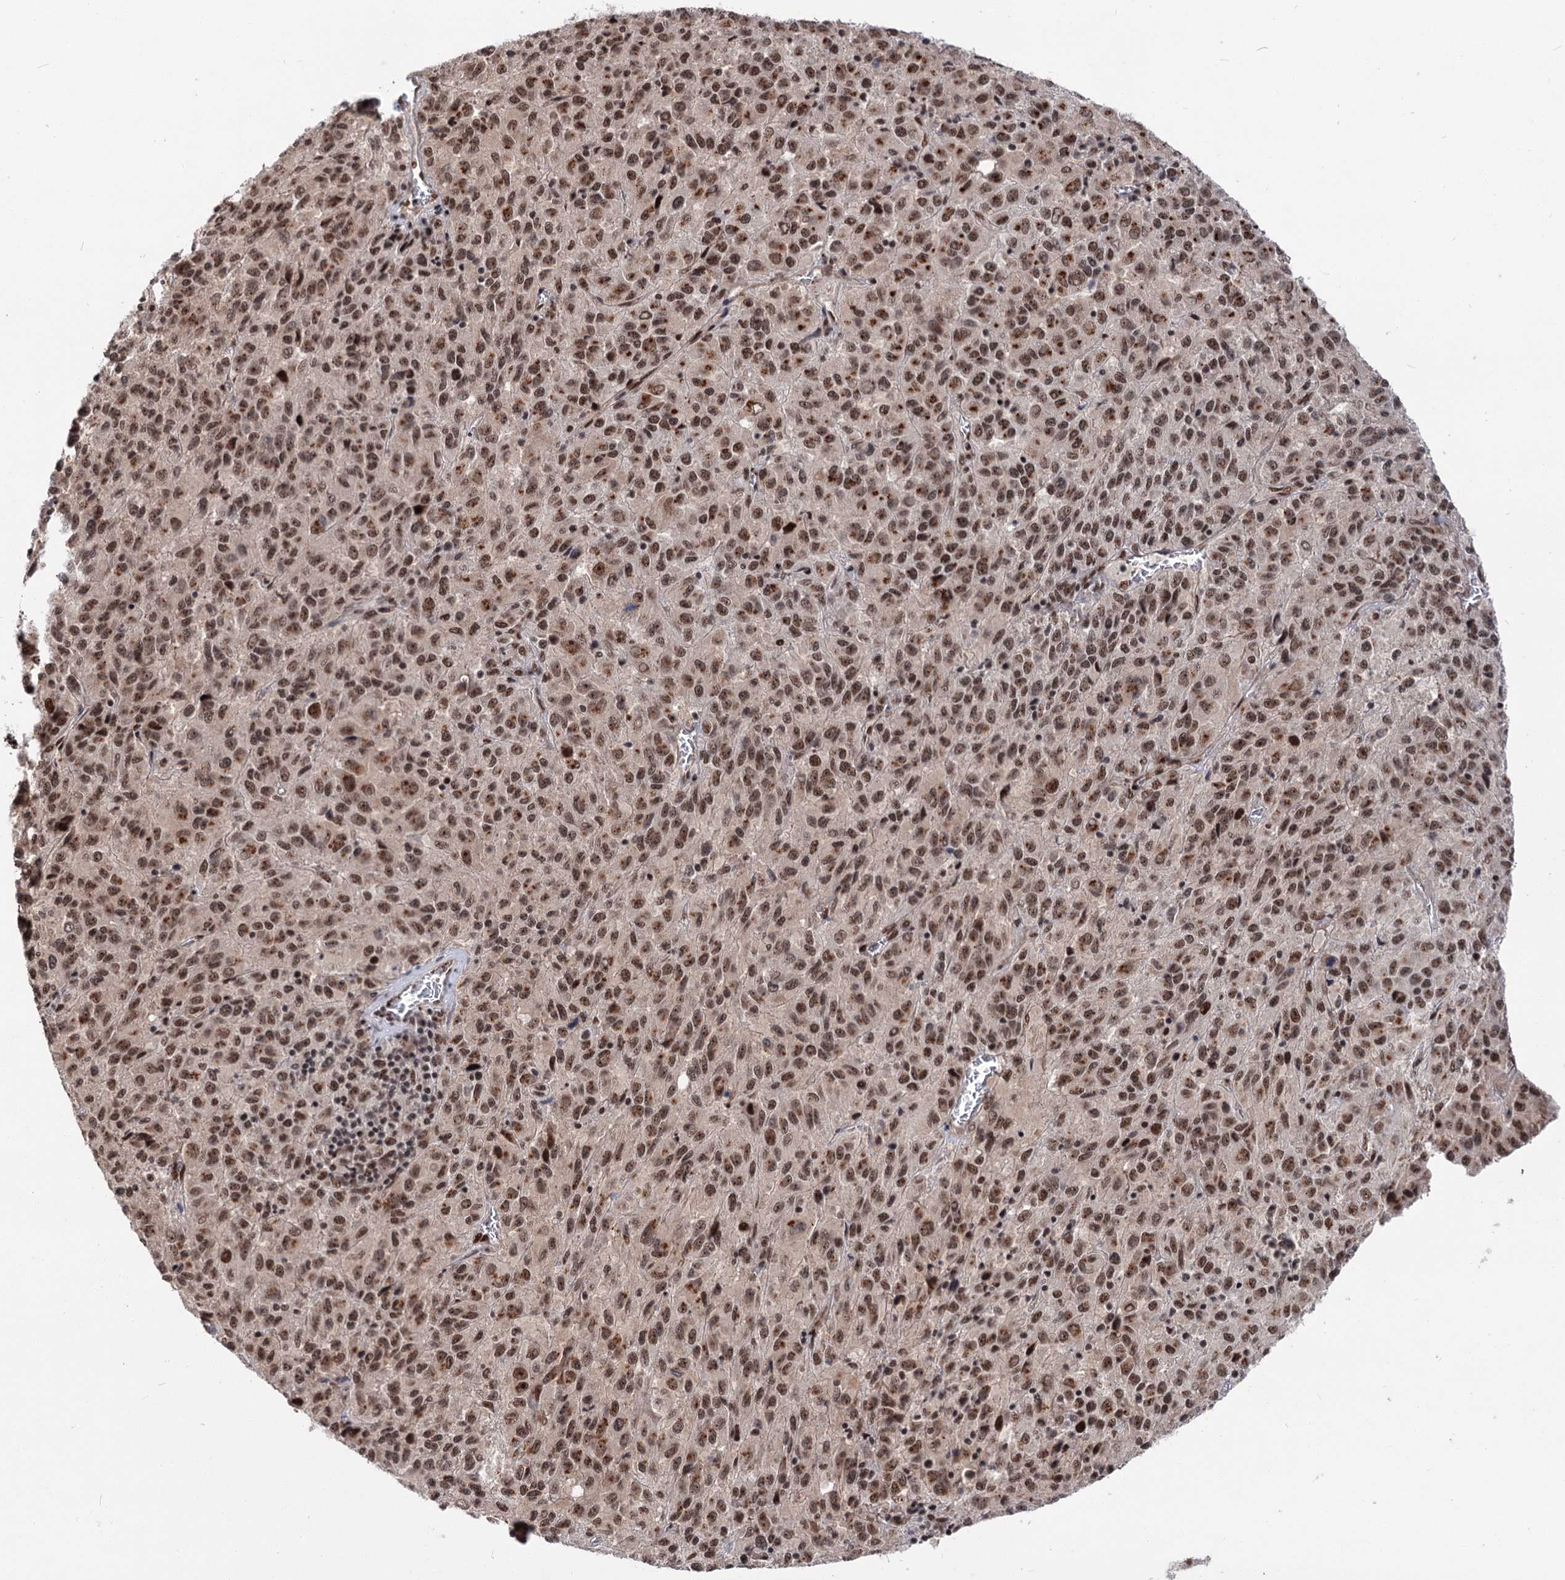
{"staining": {"intensity": "strong", "quantity": ">75%", "location": "nuclear"}, "tissue": "melanoma", "cell_type": "Tumor cells", "image_type": "cancer", "snomed": [{"axis": "morphology", "description": "Malignant melanoma, Metastatic site"}, {"axis": "topography", "description": "Lung"}], "caption": "Immunohistochemistry (IHC) (DAB) staining of human melanoma reveals strong nuclear protein positivity in approximately >75% of tumor cells. Using DAB (brown) and hematoxylin (blue) stains, captured at high magnification using brightfield microscopy.", "gene": "MAML1", "patient": {"sex": "male", "age": 64}}